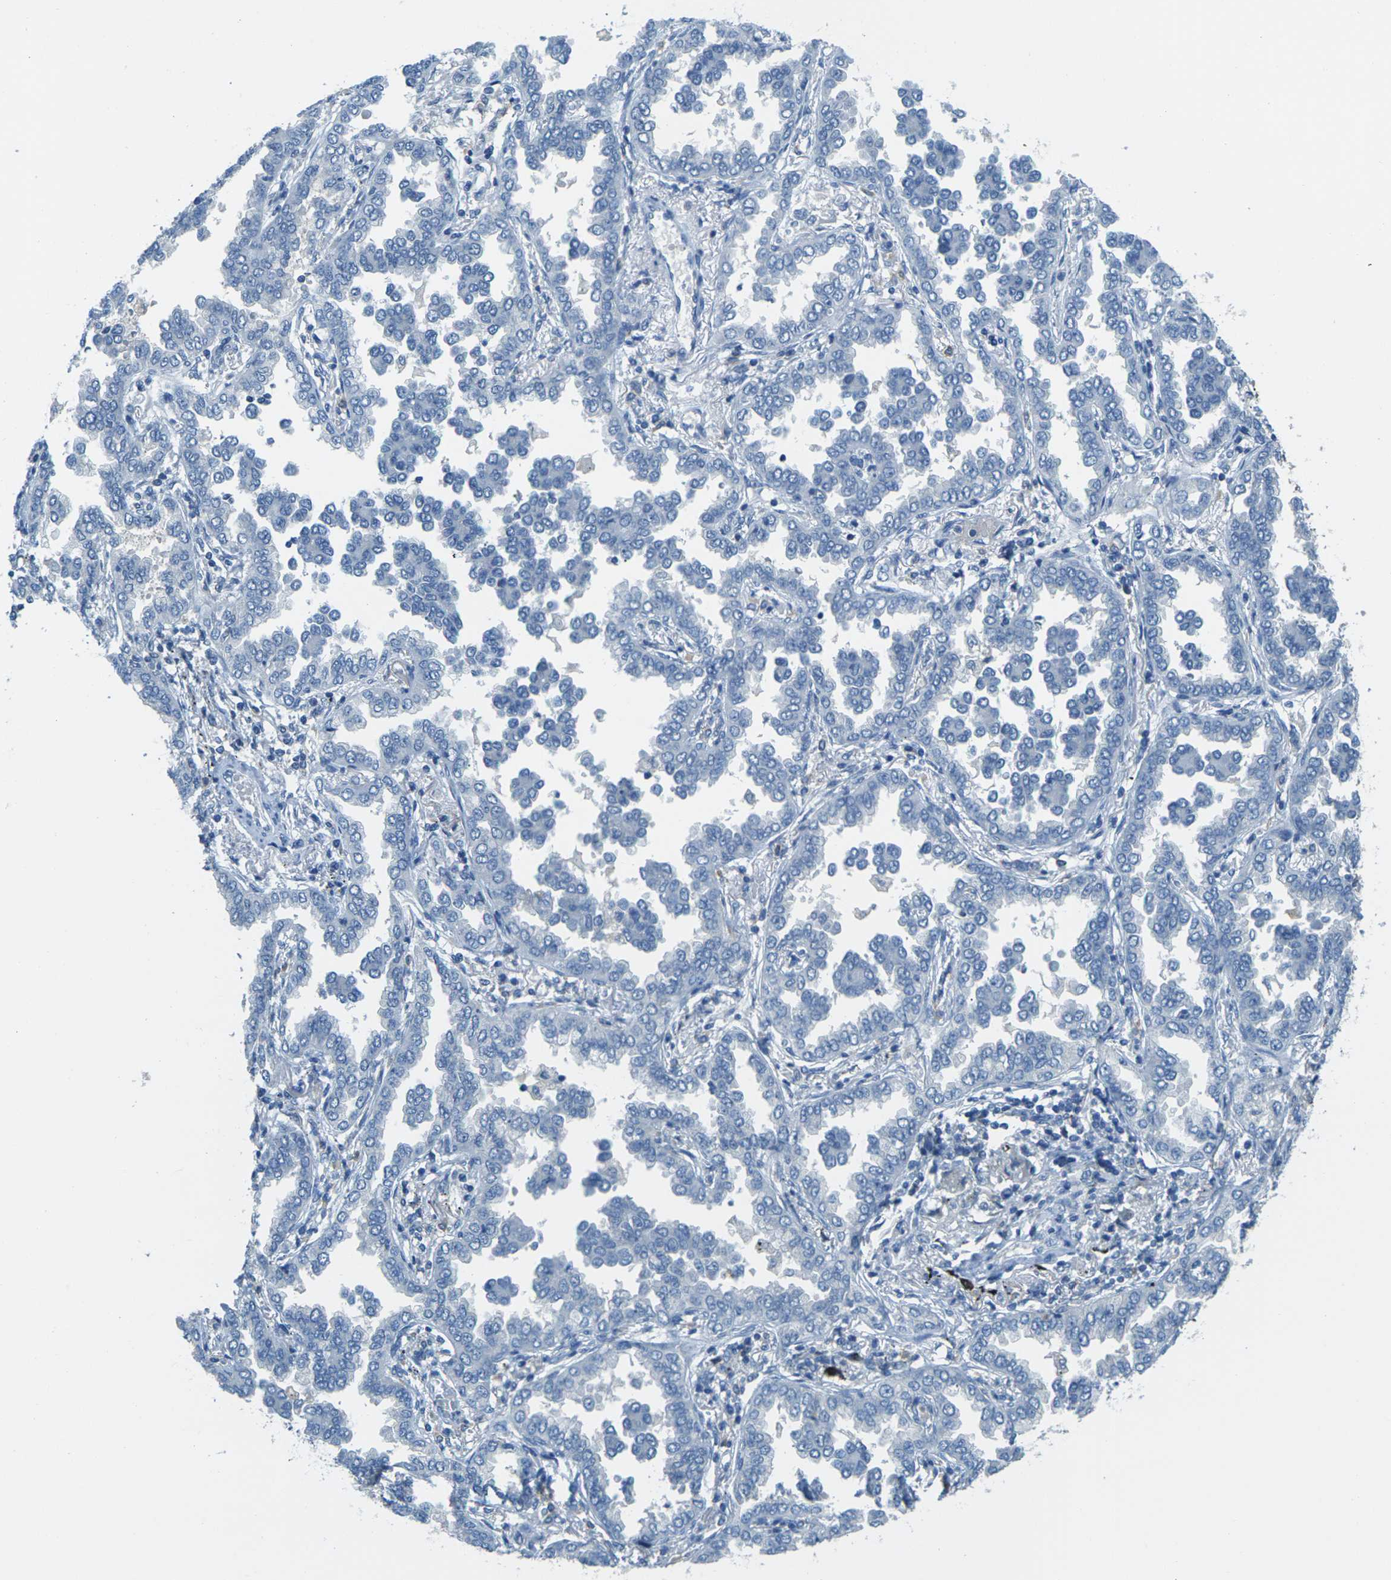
{"staining": {"intensity": "negative", "quantity": "none", "location": "none"}, "tissue": "lung cancer", "cell_type": "Tumor cells", "image_type": "cancer", "snomed": [{"axis": "morphology", "description": "Normal tissue, NOS"}, {"axis": "morphology", "description": "Adenocarcinoma, NOS"}, {"axis": "topography", "description": "Lung"}], "caption": "IHC of human lung adenocarcinoma displays no expression in tumor cells.", "gene": "NANOS2", "patient": {"sex": "male", "age": 59}}